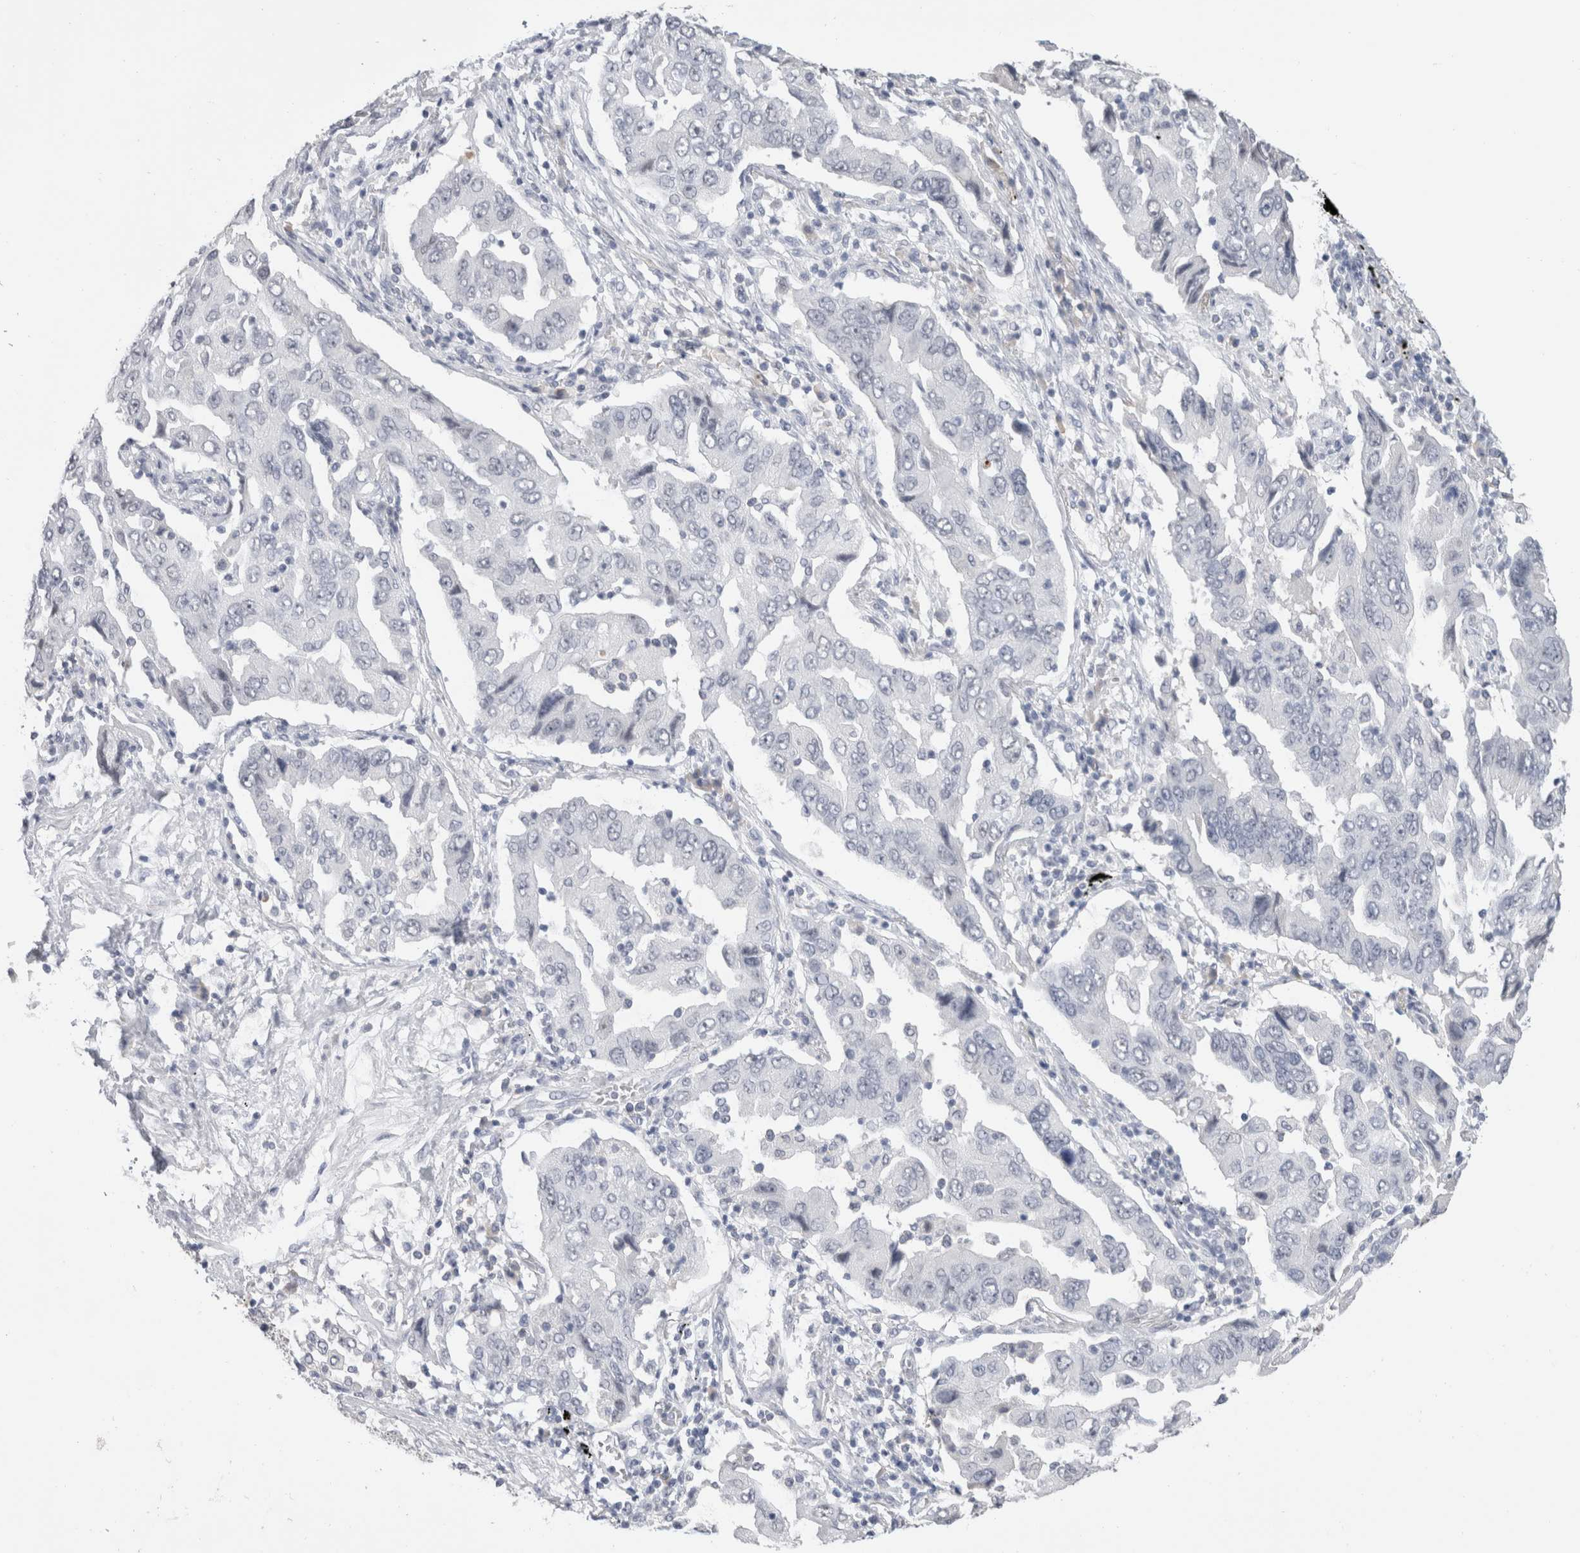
{"staining": {"intensity": "negative", "quantity": "none", "location": "none"}, "tissue": "lung cancer", "cell_type": "Tumor cells", "image_type": "cancer", "snomed": [{"axis": "morphology", "description": "Adenocarcinoma, NOS"}, {"axis": "topography", "description": "Lung"}], "caption": "Tumor cells are negative for protein expression in human lung cancer (adenocarcinoma). (Stains: DAB (3,3'-diaminobenzidine) IHC with hematoxylin counter stain, Microscopy: brightfield microscopy at high magnification).", "gene": "CADM3", "patient": {"sex": "female", "age": 65}}